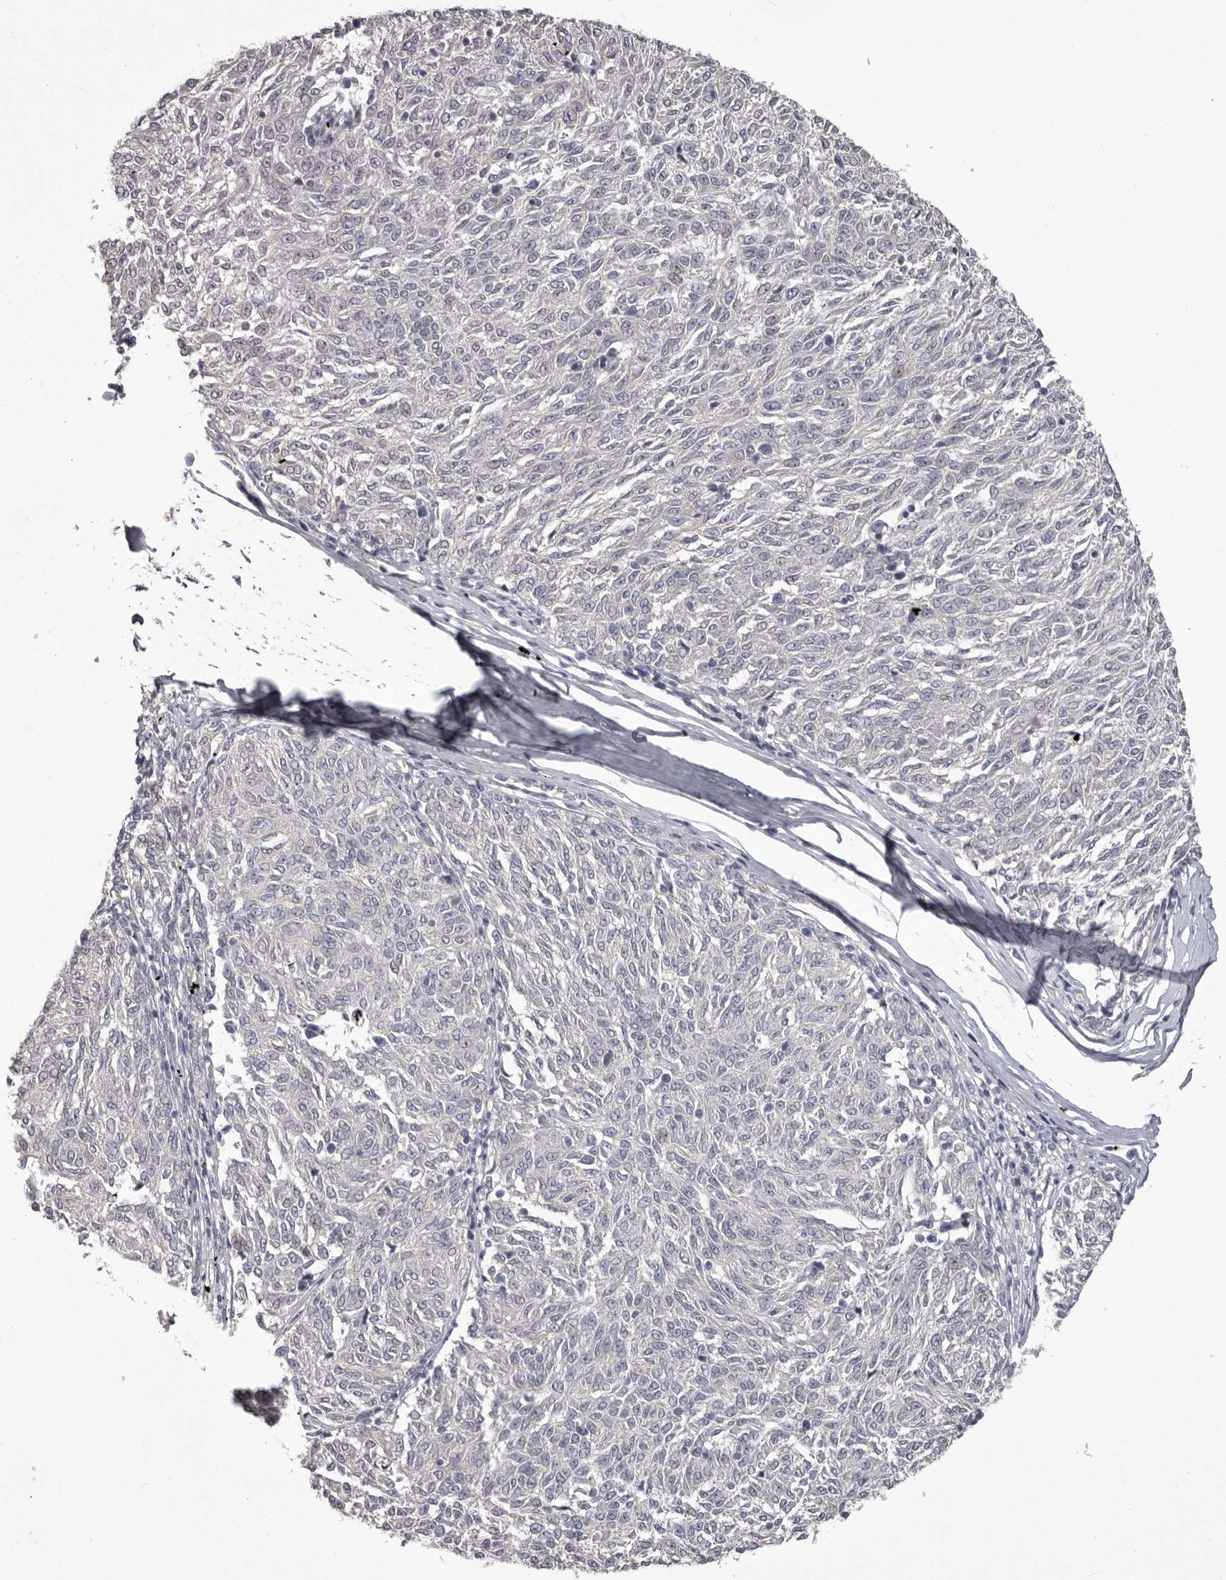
{"staining": {"intensity": "negative", "quantity": "none", "location": "none"}, "tissue": "melanoma", "cell_type": "Tumor cells", "image_type": "cancer", "snomed": [{"axis": "morphology", "description": "Malignant melanoma, NOS"}, {"axis": "topography", "description": "Skin"}], "caption": "Malignant melanoma was stained to show a protein in brown. There is no significant staining in tumor cells.", "gene": "LPAR6", "patient": {"sex": "female", "age": 72}}